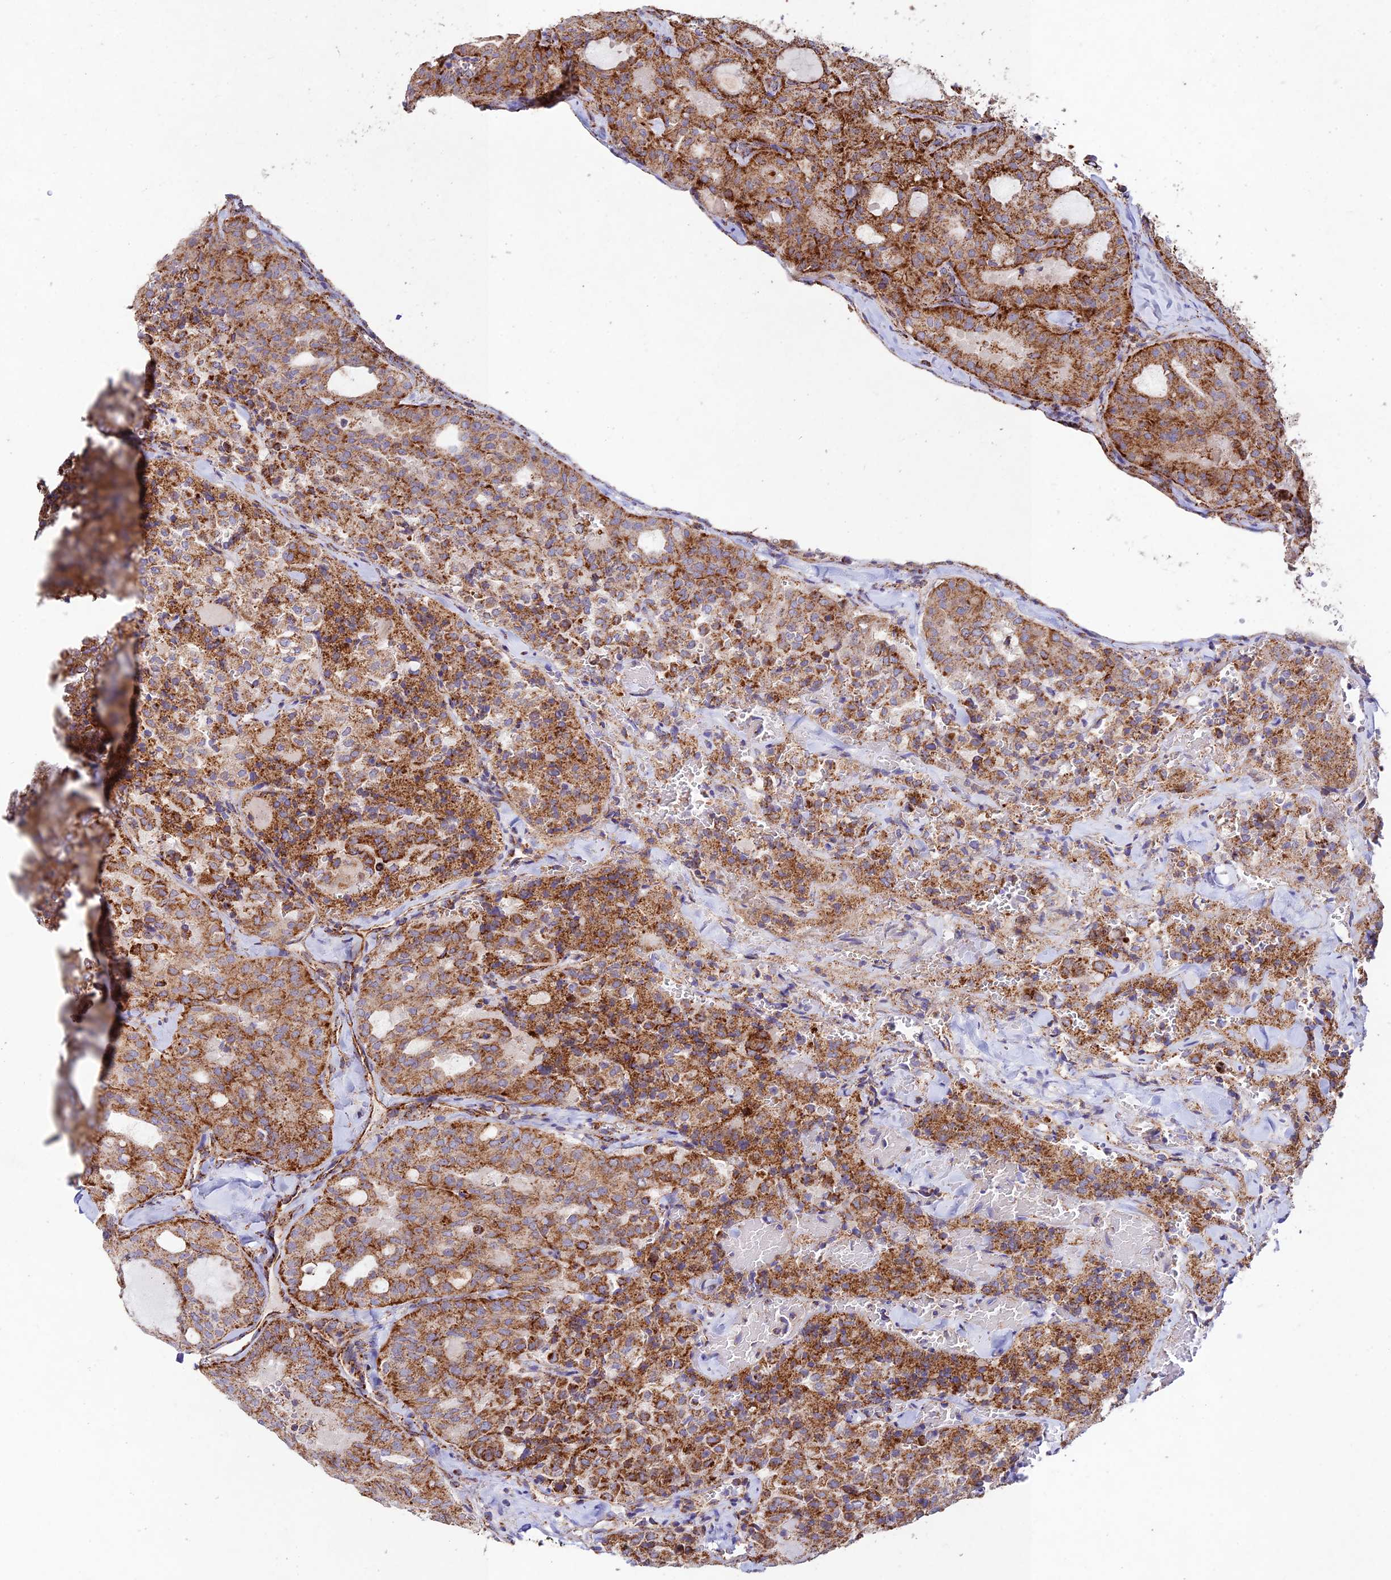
{"staining": {"intensity": "moderate", "quantity": ">75%", "location": "cytoplasmic/membranous"}, "tissue": "thyroid cancer", "cell_type": "Tumor cells", "image_type": "cancer", "snomed": [{"axis": "morphology", "description": "Follicular adenoma carcinoma, NOS"}, {"axis": "topography", "description": "Thyroid gland"}], "caption": "This histopathology image displays IHC staining of human thyroid cancer, with medium moderate cytoplasmic/membranous staining in about >75% of tumor cells.", "gene": "KHDC3L", "patient": {"sex": "male", "age": 75}}